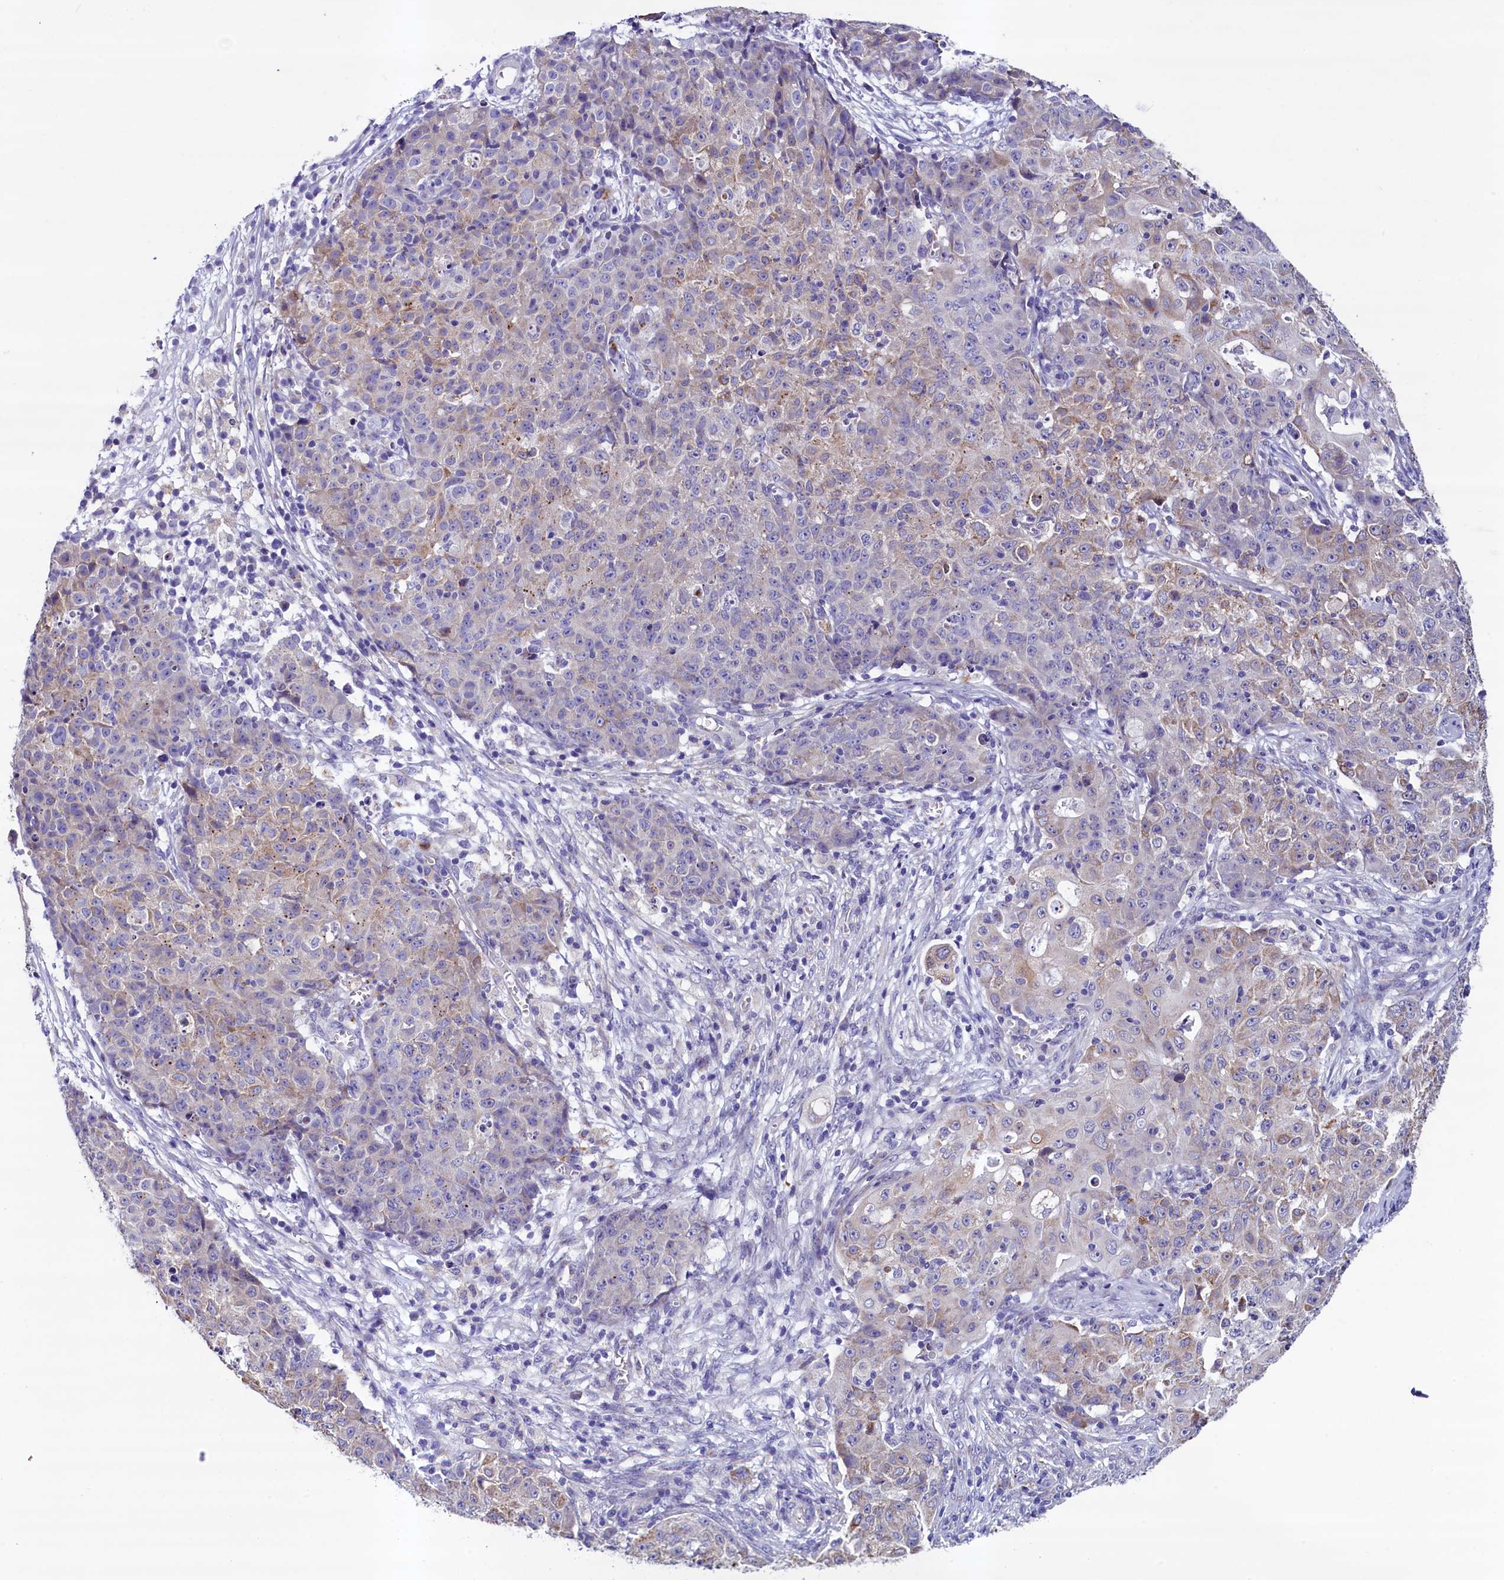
{"staining": {"intensity": "weak", "quantity": "<25%", "location": "cytoplasmic/membranous"}, "tissue": "ovarian cancer", "cell_type": "Tumor cells", "image_type": "cancer", "snomed": [{"axis": "morphology", "description": "Carcinoma, endometroid"}, {"axis": "topography", "description": "Ovary"}], "caption": "Tumor cells are negative for brown protein staining in ovarian endometroid carcinoma.", "gene": "SCD5", "patient": {"sex": "female", "age": 42}}